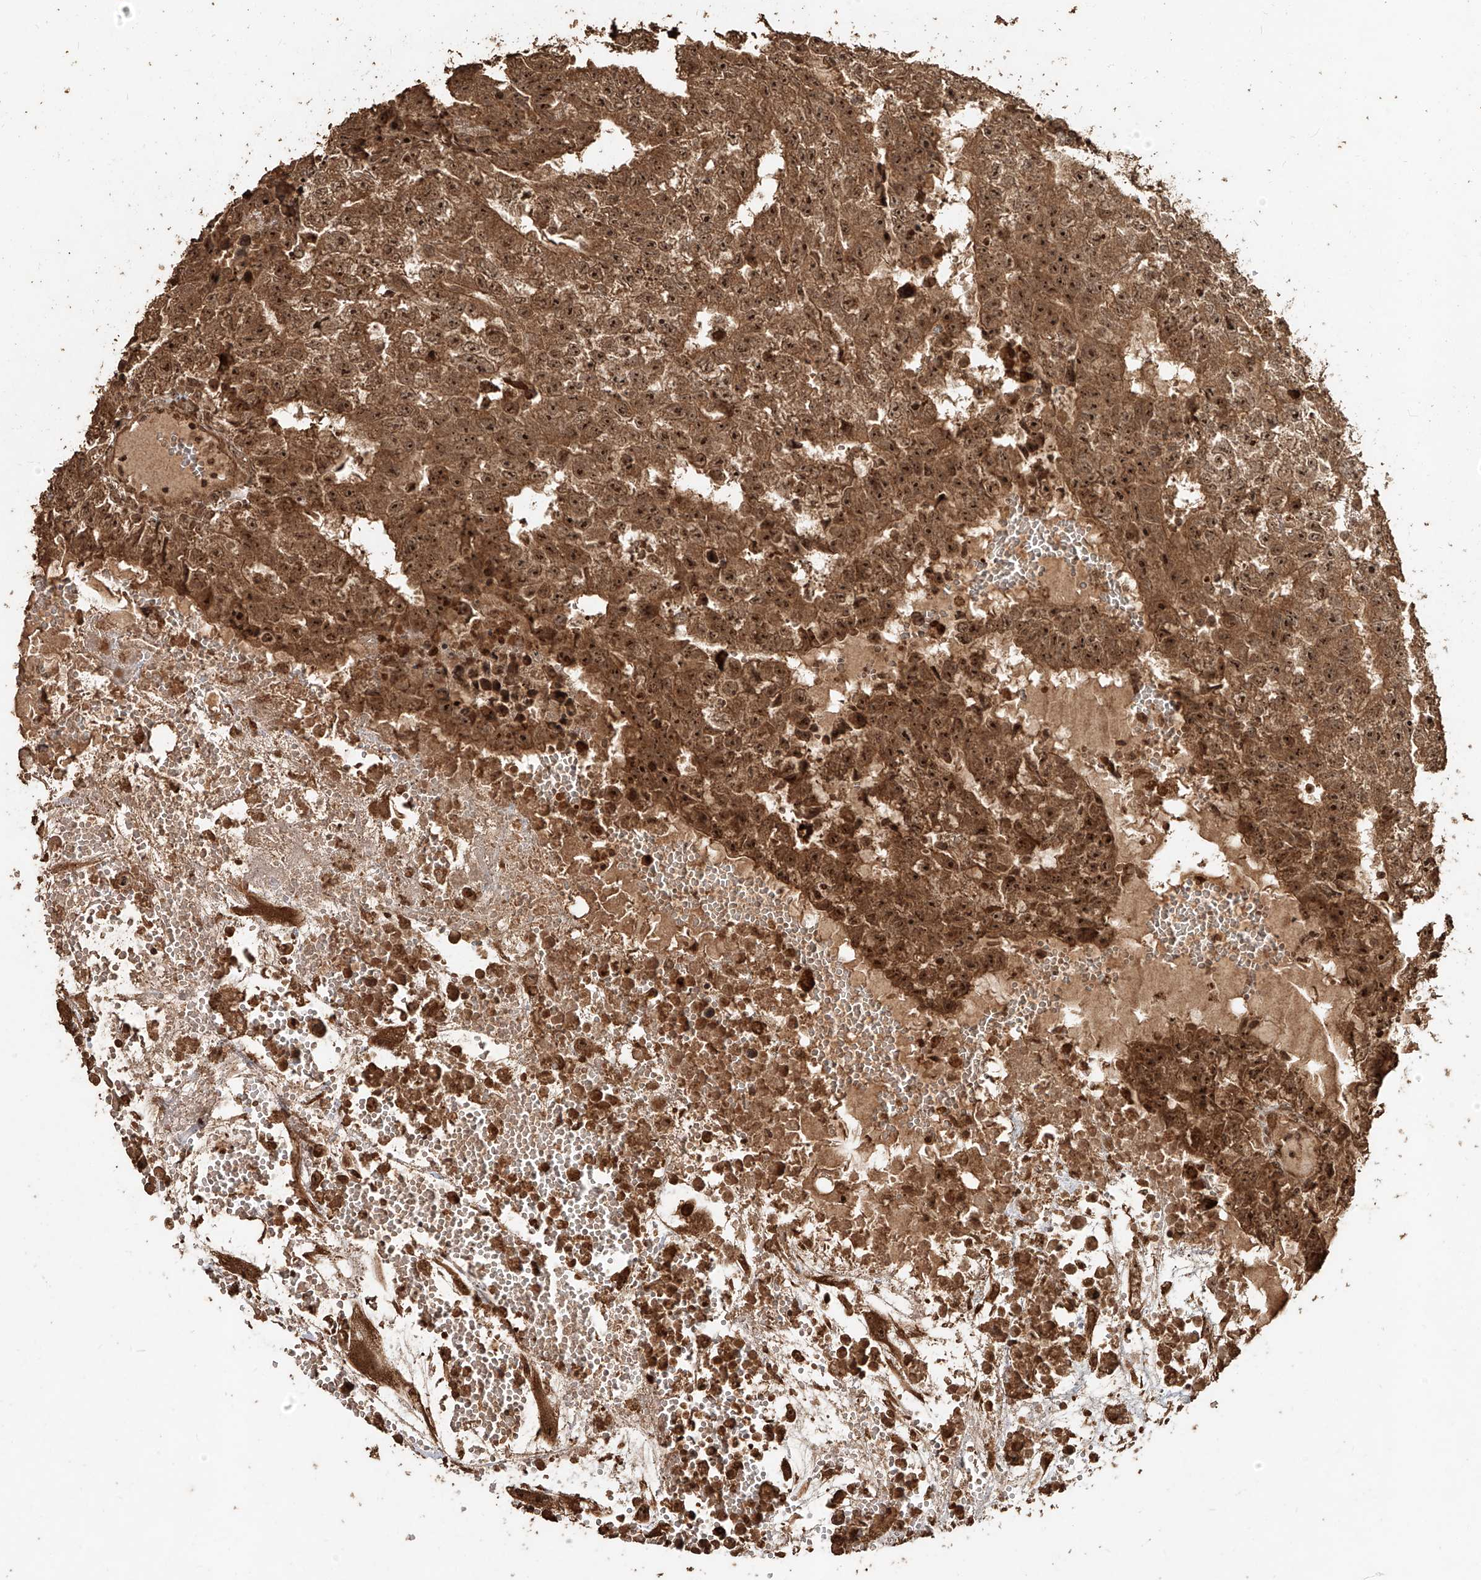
{"staining": {"intensity": "strong", "quantity": ">75%", "location": "cytoplasmic/membranous,nuclear"}, "tissue": "testis cancer", "cell_type": "Tumor cells", "image_type": "cancer", "snomed": [{"axis": "morphology", "description": "Carcinoma, Embryonal, NOS"}, {"axis": "topography", "description": "Testis"}], "caption": "This is an image of immunohistochemistry staining of embryonal carcinoma (testis), which shows strong positivity in the cytoplasmic/membranous and nuclear of tumor cells.", "gene": "ZNF660", "patient": {"sex": "male", "age": 25}}